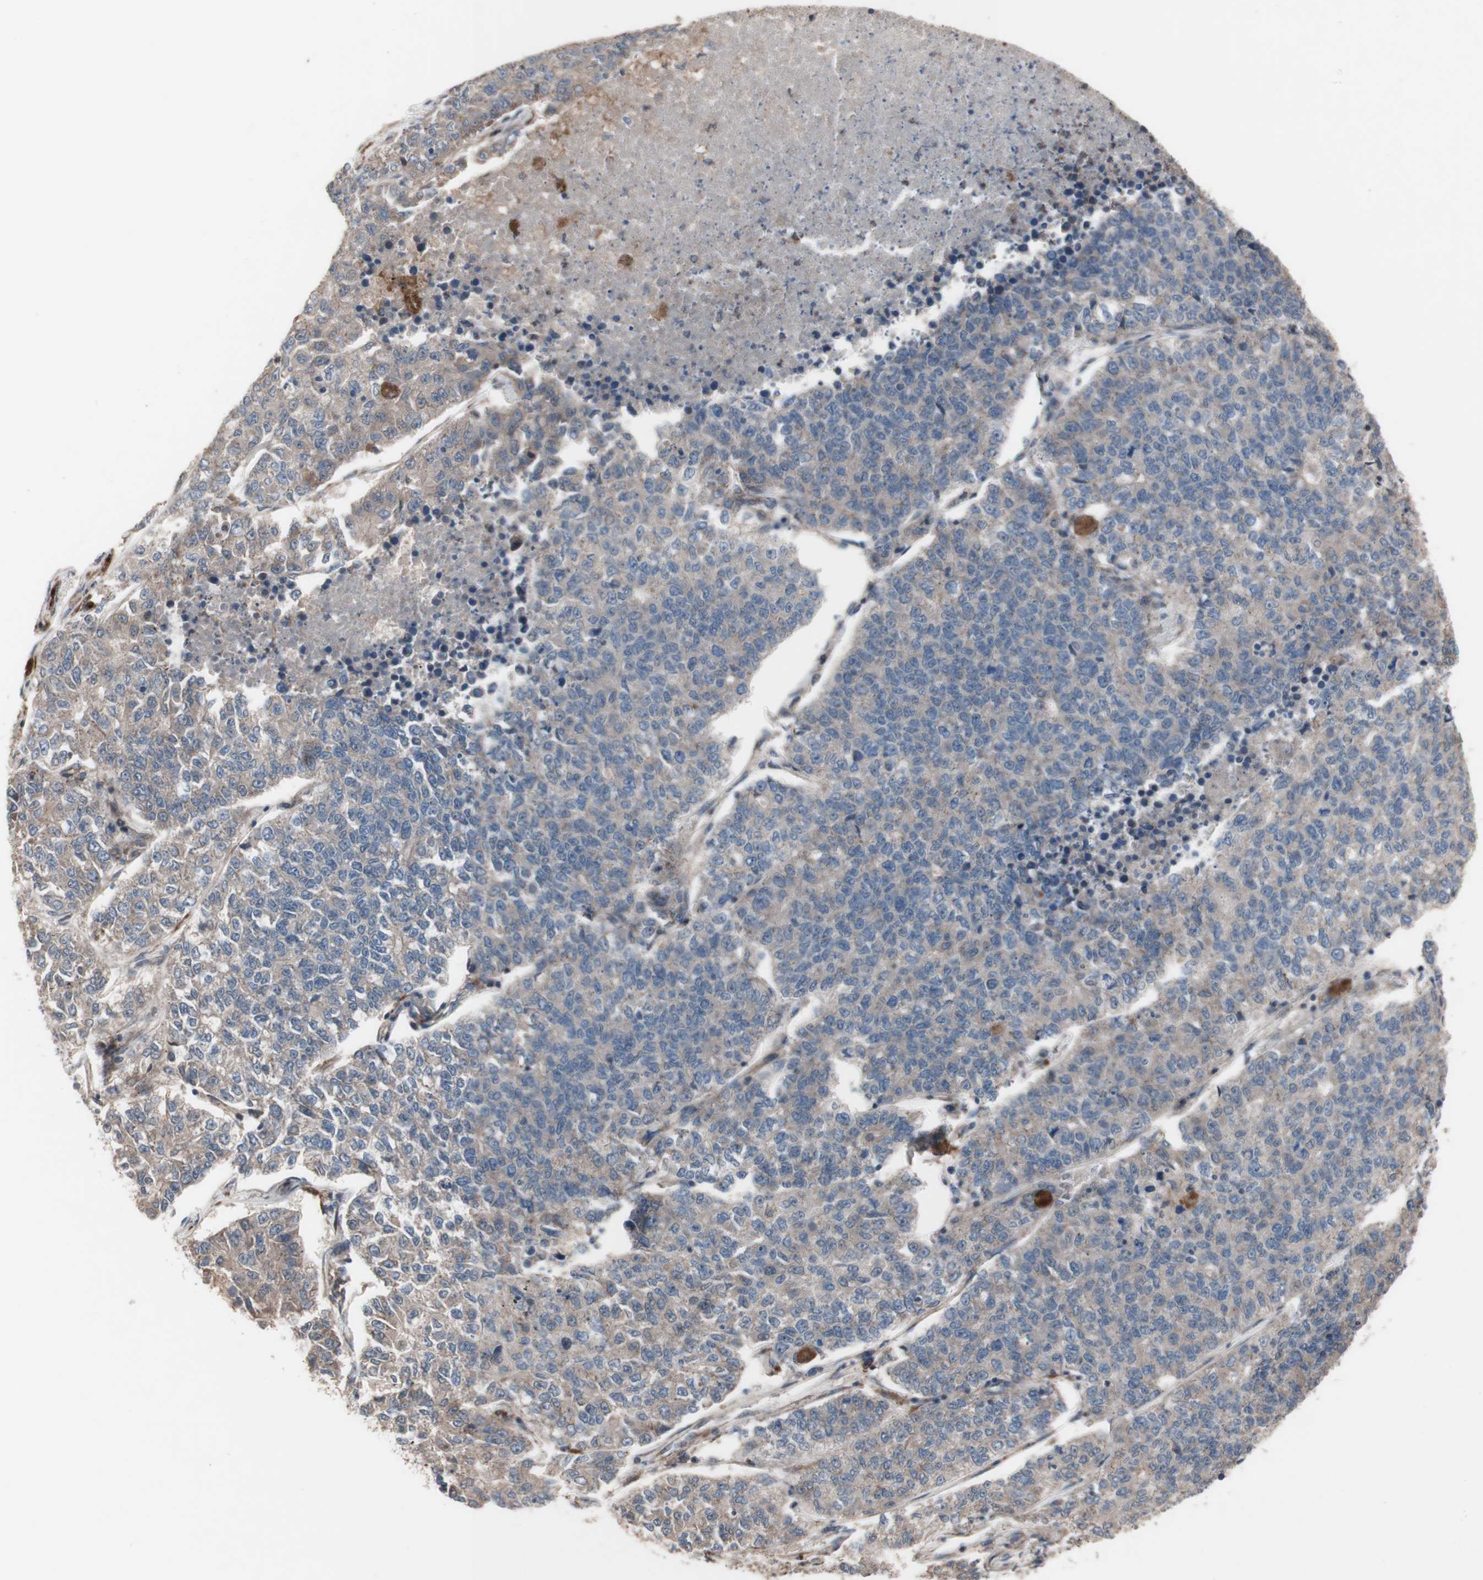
{"staining": {"intensity": "weak", "quantity": ">75%", "location": "cytoplasmic/membranous"}, "tissue": "lung cancer", "cell_type": "Tumor cells", "image_type": "cancer", "snomed": [{"axis": "morphology", "description": "Adenocarcinoma, NOS"}, {"axis": "topography", "description": "Lung"}], "caption": "IHC histopathology image of human lung cancer (adenocarcinoma) stained for a protein (brown), which demonstrates low levels of weak cytoplasmic/membranous staining in about >75% of tumor cells.", "gene": "COPB1", "patient": {"sex": "male", "age": 49}}